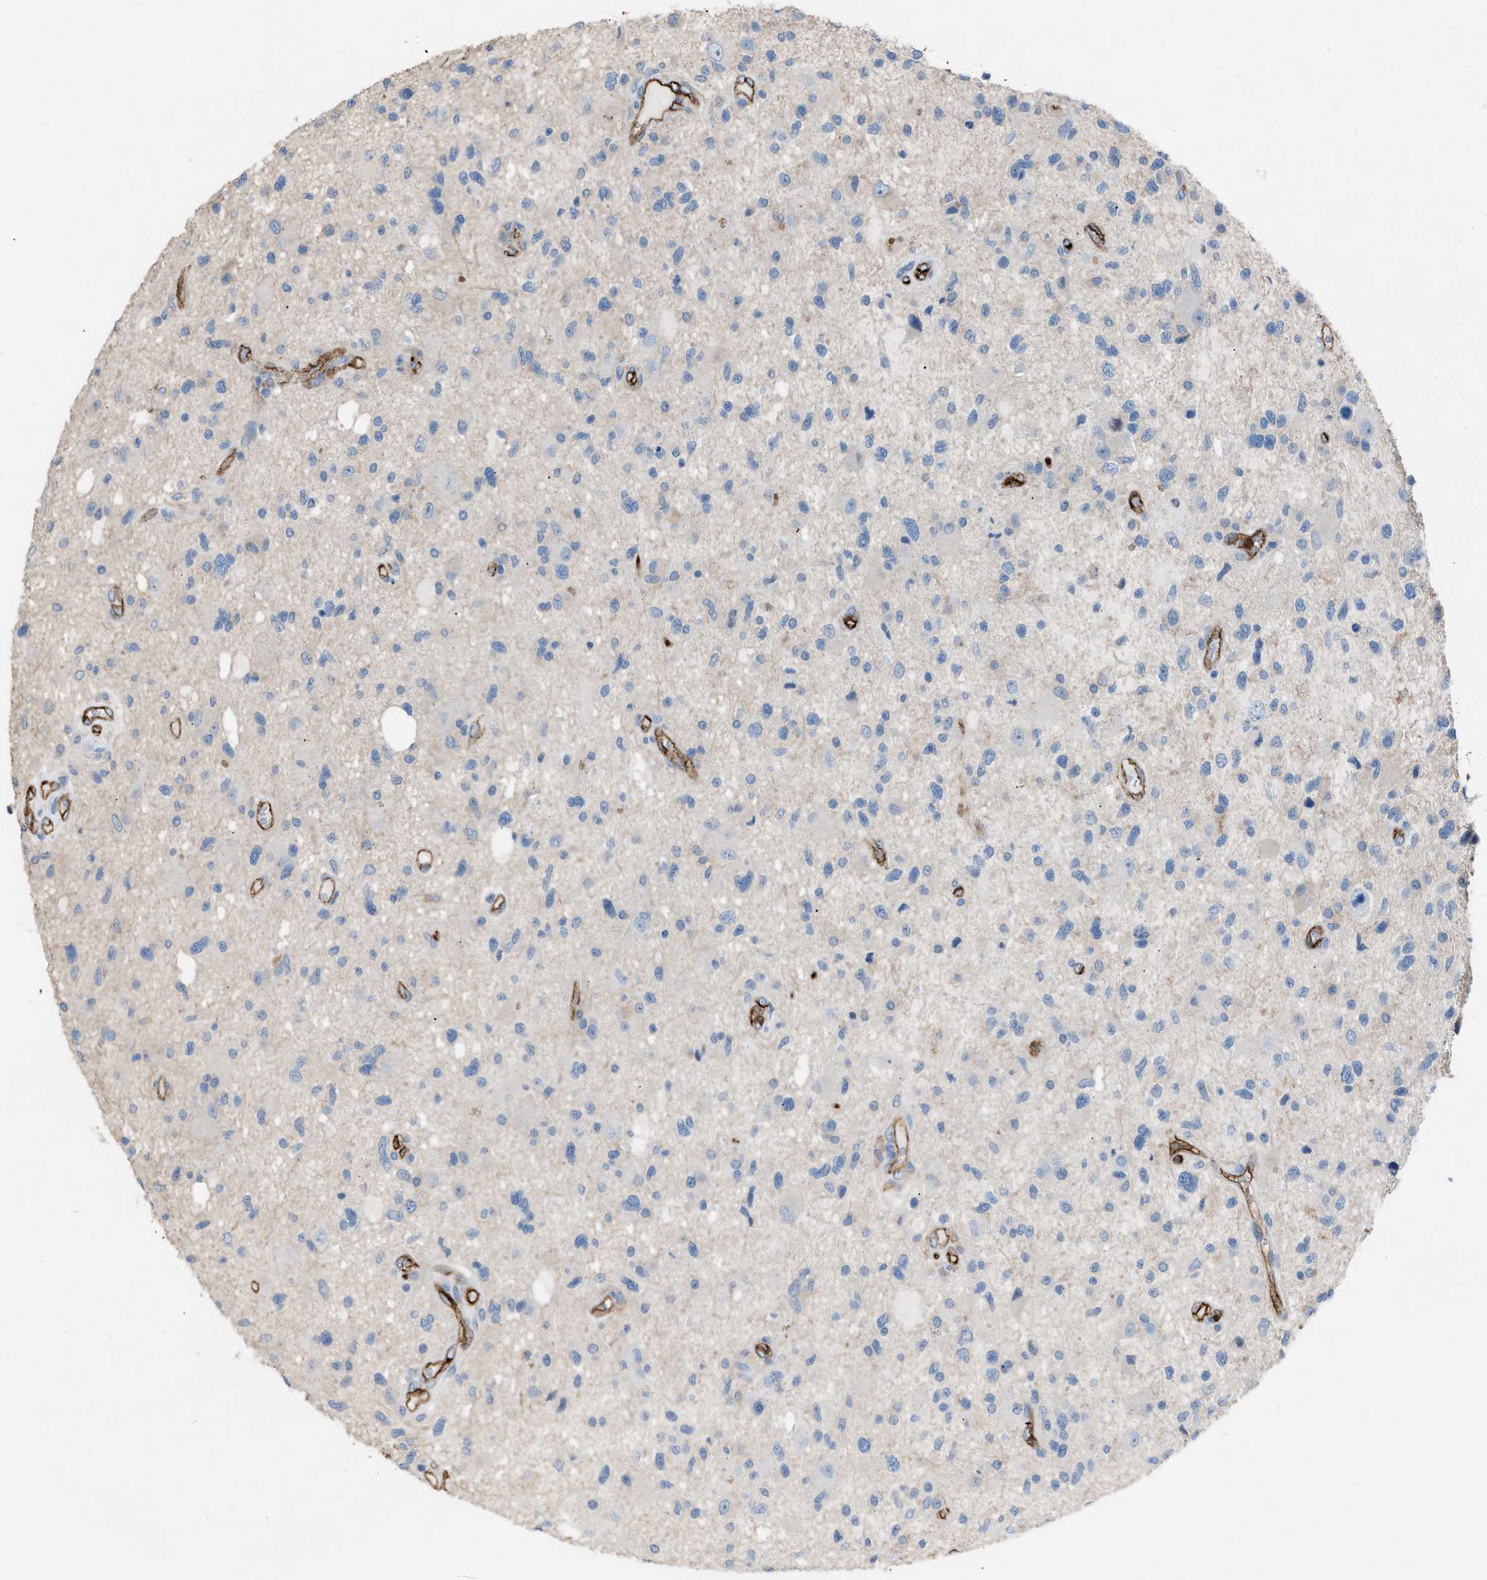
{"staining": {"intensity": "negative", "quantity": "none", "location": "none"}, "tissue": "glioma", "cell_type": "Tumor cells", "image_type": "cancer", "snomed": [{"axis": "morphology", "description": "Glioma, malignant, High grade"}, {"axis": "topography", "description": "Brain"}], "caption": "This is a histopathology image of immunohistochemistry staining of glioma, which shows no positivity in tumor cells.", "gene": "DYSF", "patient": {"sex": "male", "age": 33}}